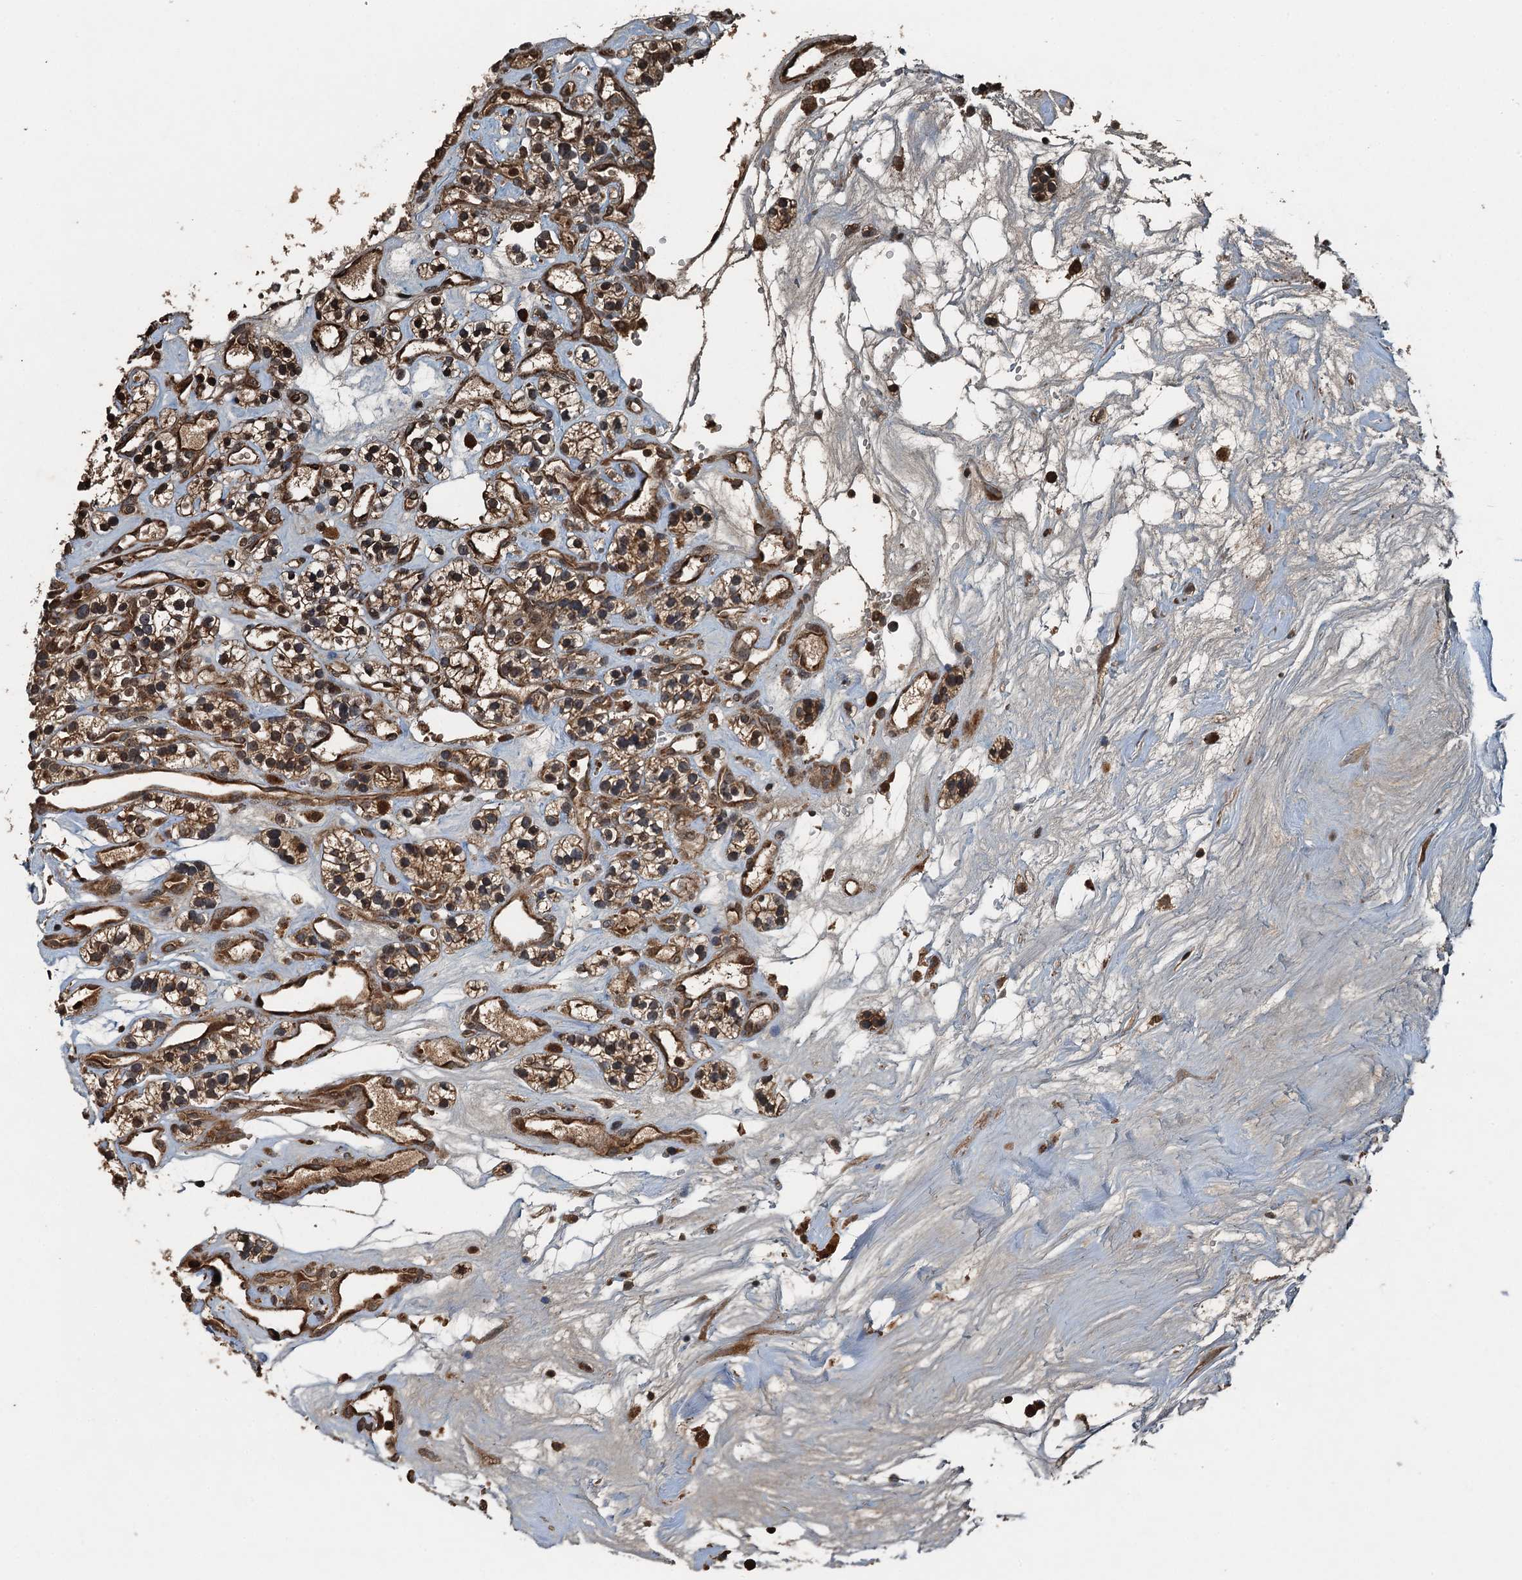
{"staining": {"intensity": "moderate", "quantity": ">75%", "location": "cytoplasmic/membranous,nuclear"}, "tissue": "renal cancer", "cell_type": "Tumor cells", "image_type": "cancer", "snomed": [{"axis": "morphology", "description": "Adenocarcinoma, NOS"}, {"axis": "topography", "description": "Kidney"}], "caption": "Protein expression analysis of renal cancer displays moderate cytoplasmic/membranous and nuclear expression in approximately >75% of tumor cells.", "gene": "TCTN1", "patient": {"sex": "female", "age": 57}}